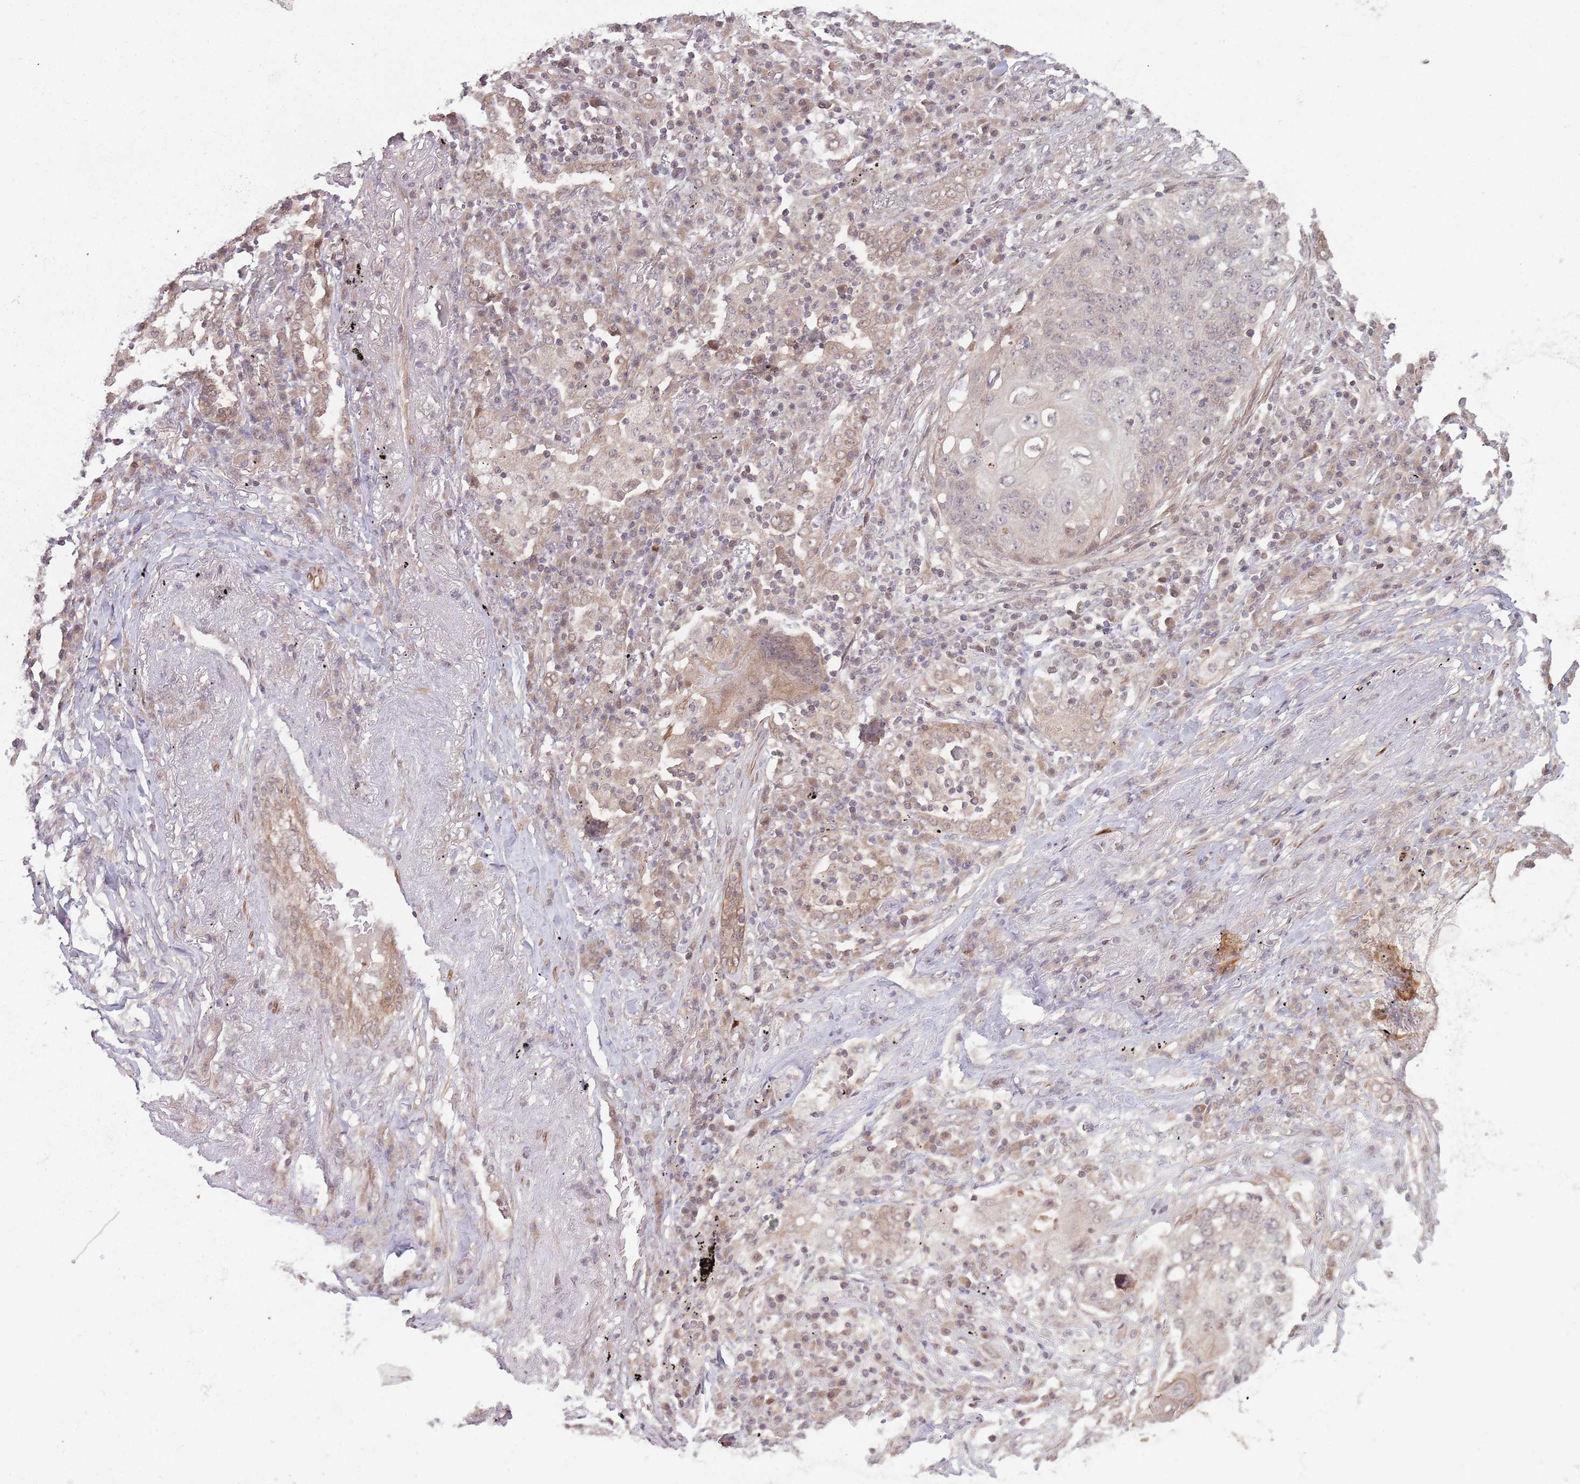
{"staining": {"intensity": "weak", "quantity": "<25%", "location": "cytoplasmic/membranous"}, "tissue": "lung cancer", "cell_type": "Tumor cells", "image_type": "cancer", "snomed": [{"axis": "morphology", "description": "Squamous cell carcinoma, NOS"}, {"axis": "topography", "description": "Lung"}], "caption": "Tumor cells show no significant protein positivity in lung cancer (squamous cell carcinoma).", "gene": "CCDC154", "patient": {"sex": "female", "age": 63}}